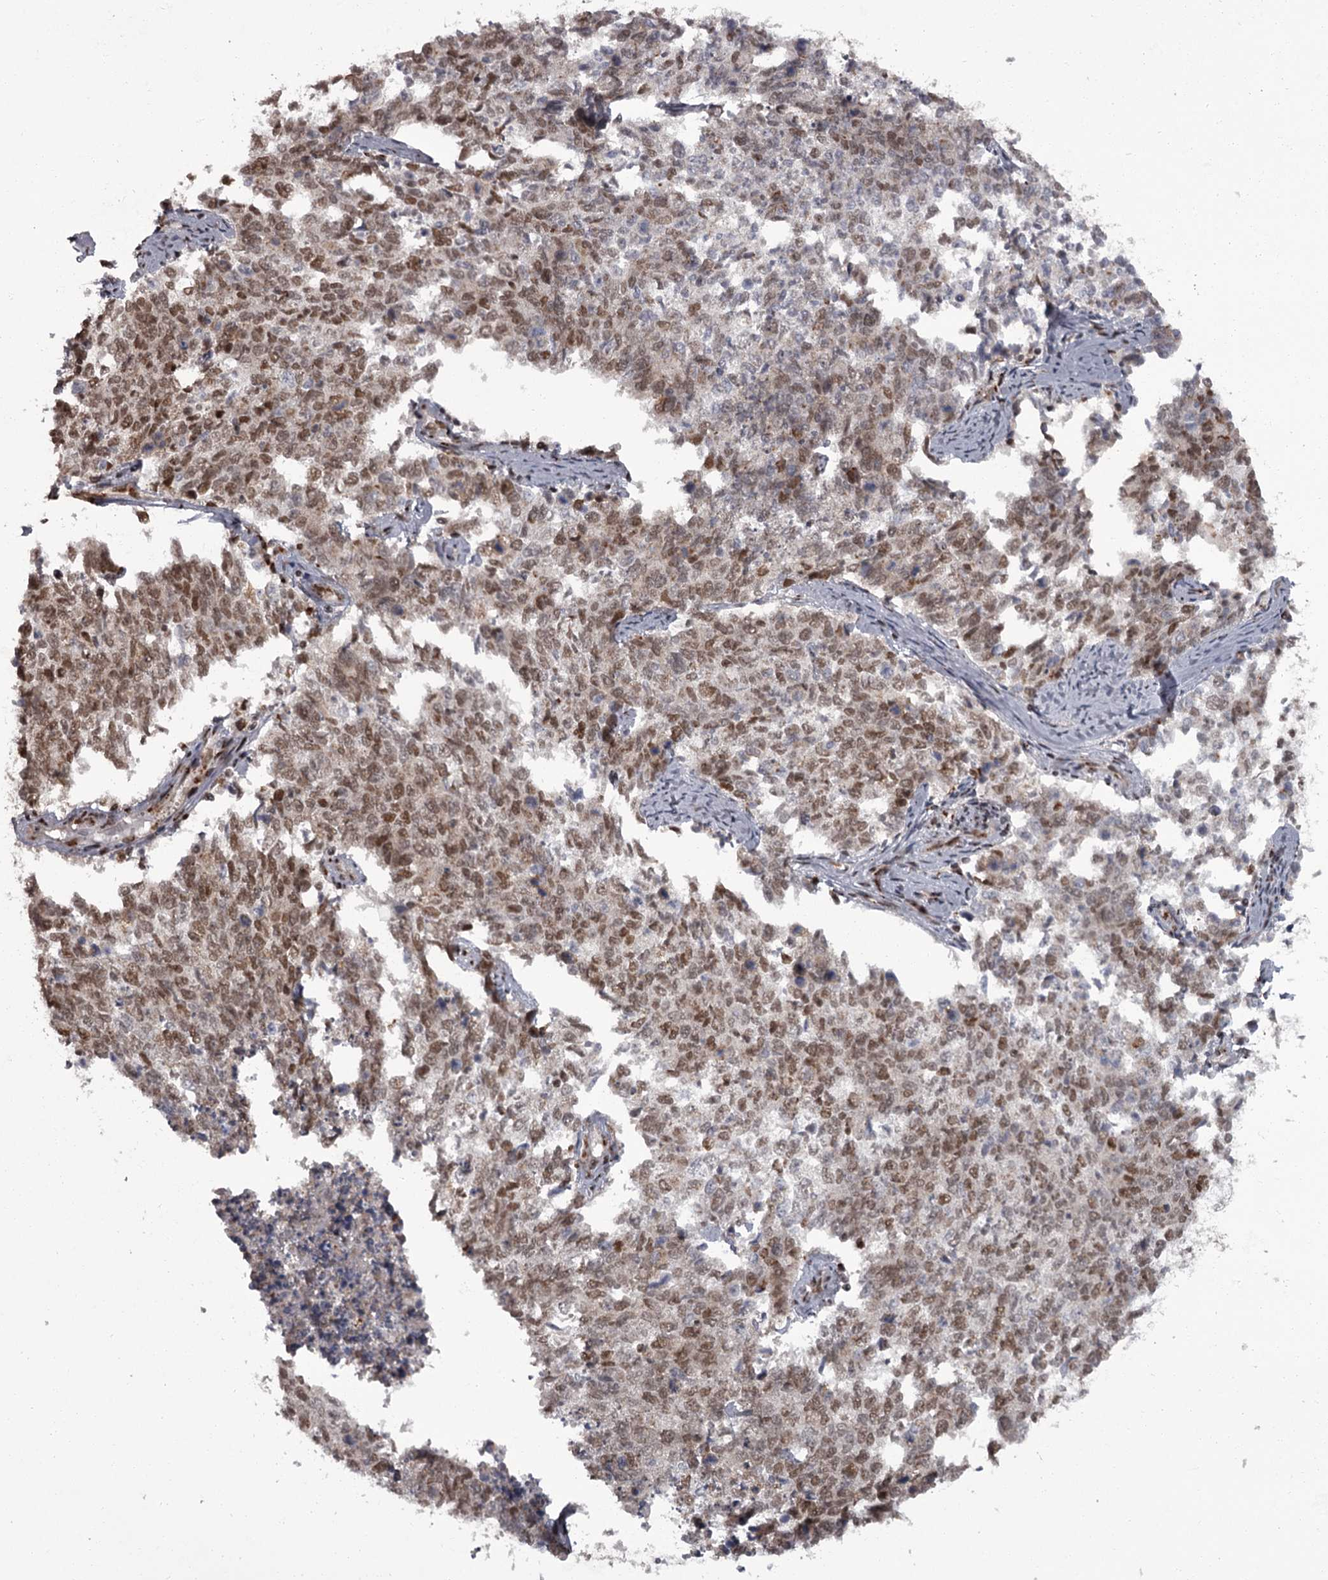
{"staining": {"intensity": "moderate", "quantity": ">75%", "location": "nuclear"}, "tissue": "cervical cancer", "cell_type": "Tumor cells", "image_type": "cancer", "snomed": [{"axis": "morphology", "description": "Squamous cell carcinoma, NOS"}, {"axis": "topography", "description": "Cervix"}], "caption": "Human cervical squamous cell carcinoma stained with a protein marker displays moderate staining in tumor cells.", "gene": "CEP83", "patient": {"sex": "female", "age": 63}}